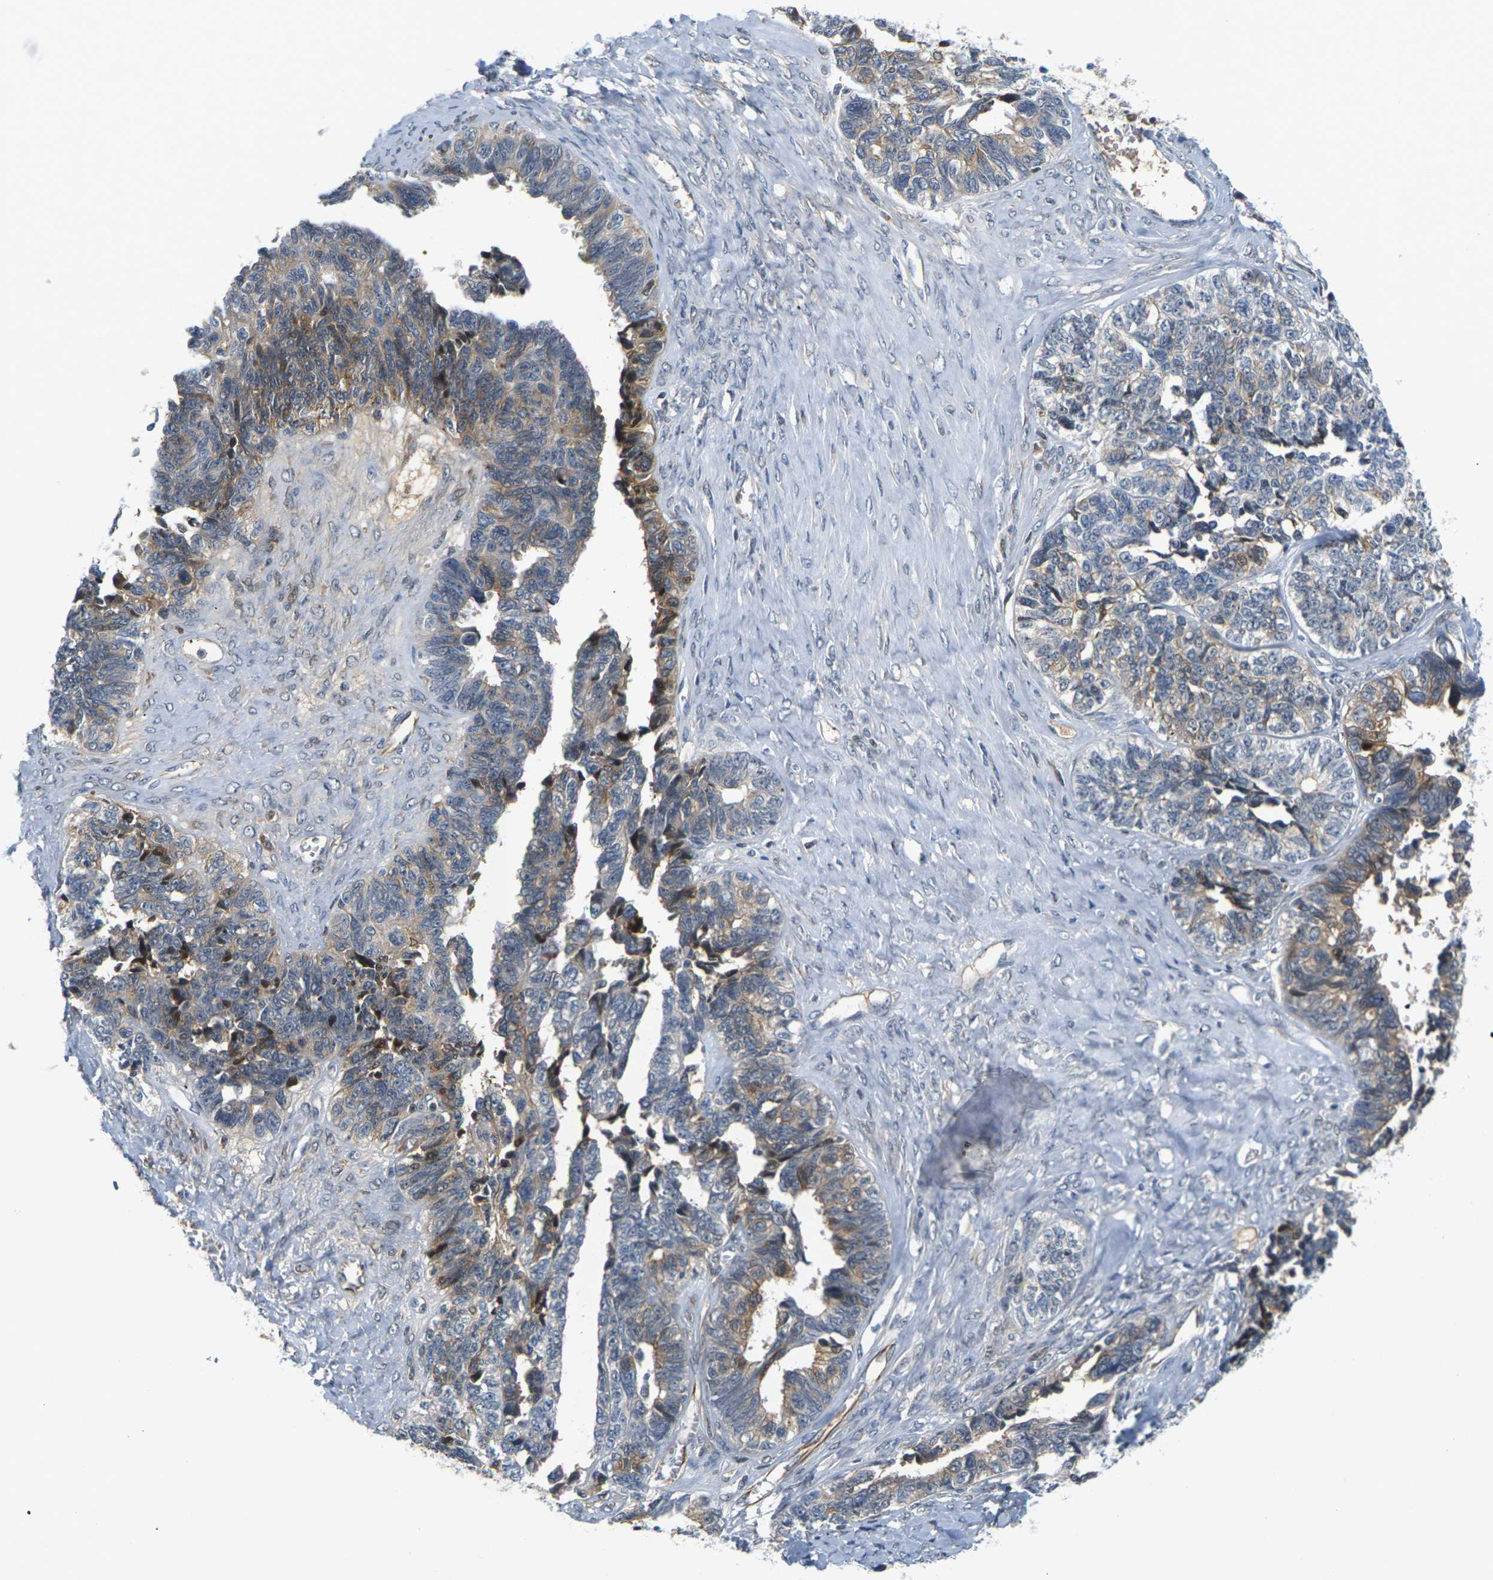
{"staining": {"intensity": "moderate", "quantity": "25%-75%", "location": "cytoplasmic/membranous"}, "tissue": "ovarian cancer", "cell_type": "Tumor cells", "image_type": "cancer", "snomed": [{"axis": "morphology", "description": "Cystadenocarcinoma, serous, NOS"}, {"axis": "topography", "description": "Ovary"}], "caption": "Immunohistochemistry micrograph of human ovarian serous cystadenocarcinoma stained for a protein (brown), which exhibits medium levels of moderate cytoplasmic/membranous positivity in approximately 25%-75% of tumor cells.", "gene": "PKP2", "patient": {"sex": "female", "age": 79}}